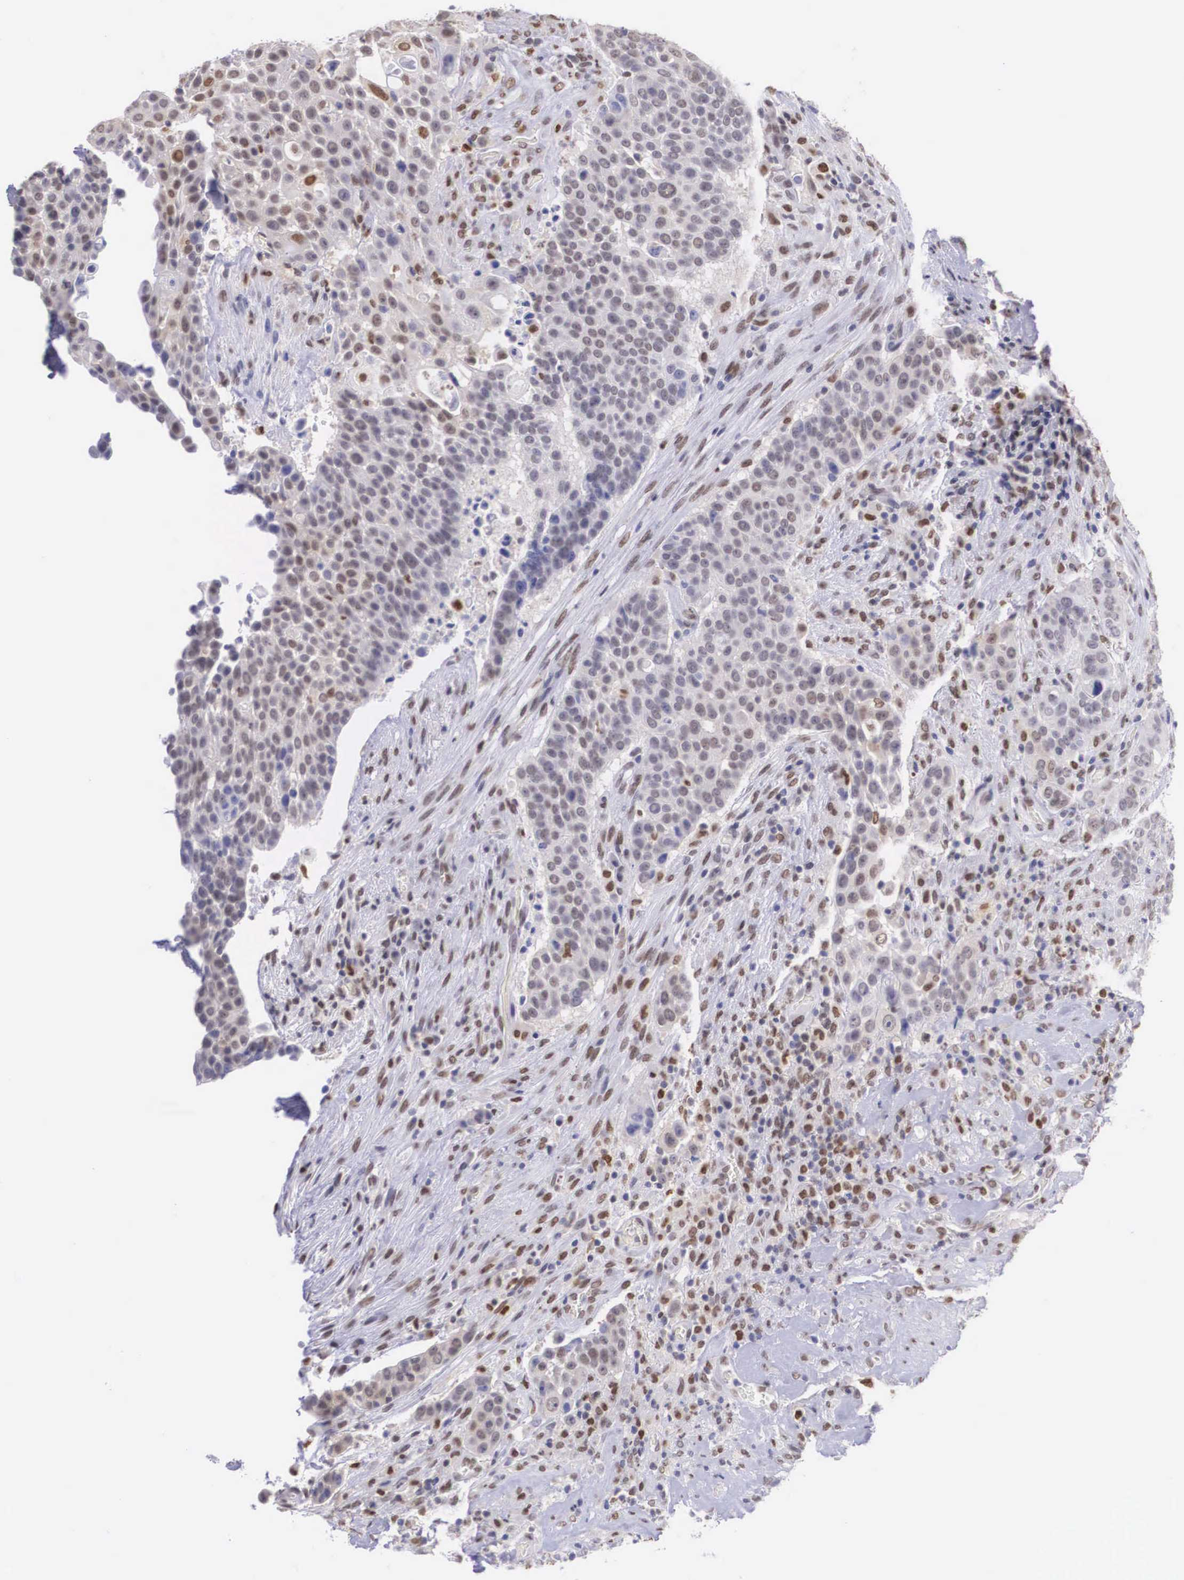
{"staining": {"intensity": "weak", "quantity": "25%-75%", "location": "nuclear"}, "tissue": "urothelial cancer", "cell_type": "Tumor cells", "image_type": "cancer", "snomed": [{"axis": "morphology", "description": "Urothelial carcinoma, High grade"}, {"axis": "topography", "description": "Urinary bladder"}], "caption": "Urothelial cancer stained with immunohistochemistry (IHC) shows weak nuclear positivity in approximately 25%-75% of tumor cells. The protein is stained brown, and the nuclei are stained in blue (DAB (3,3'-diaminobenzidine) IHC with brightfield microscopy, high magnification).", "gene": "ETV6", "patient": {"sex": "male", "age": 74}}